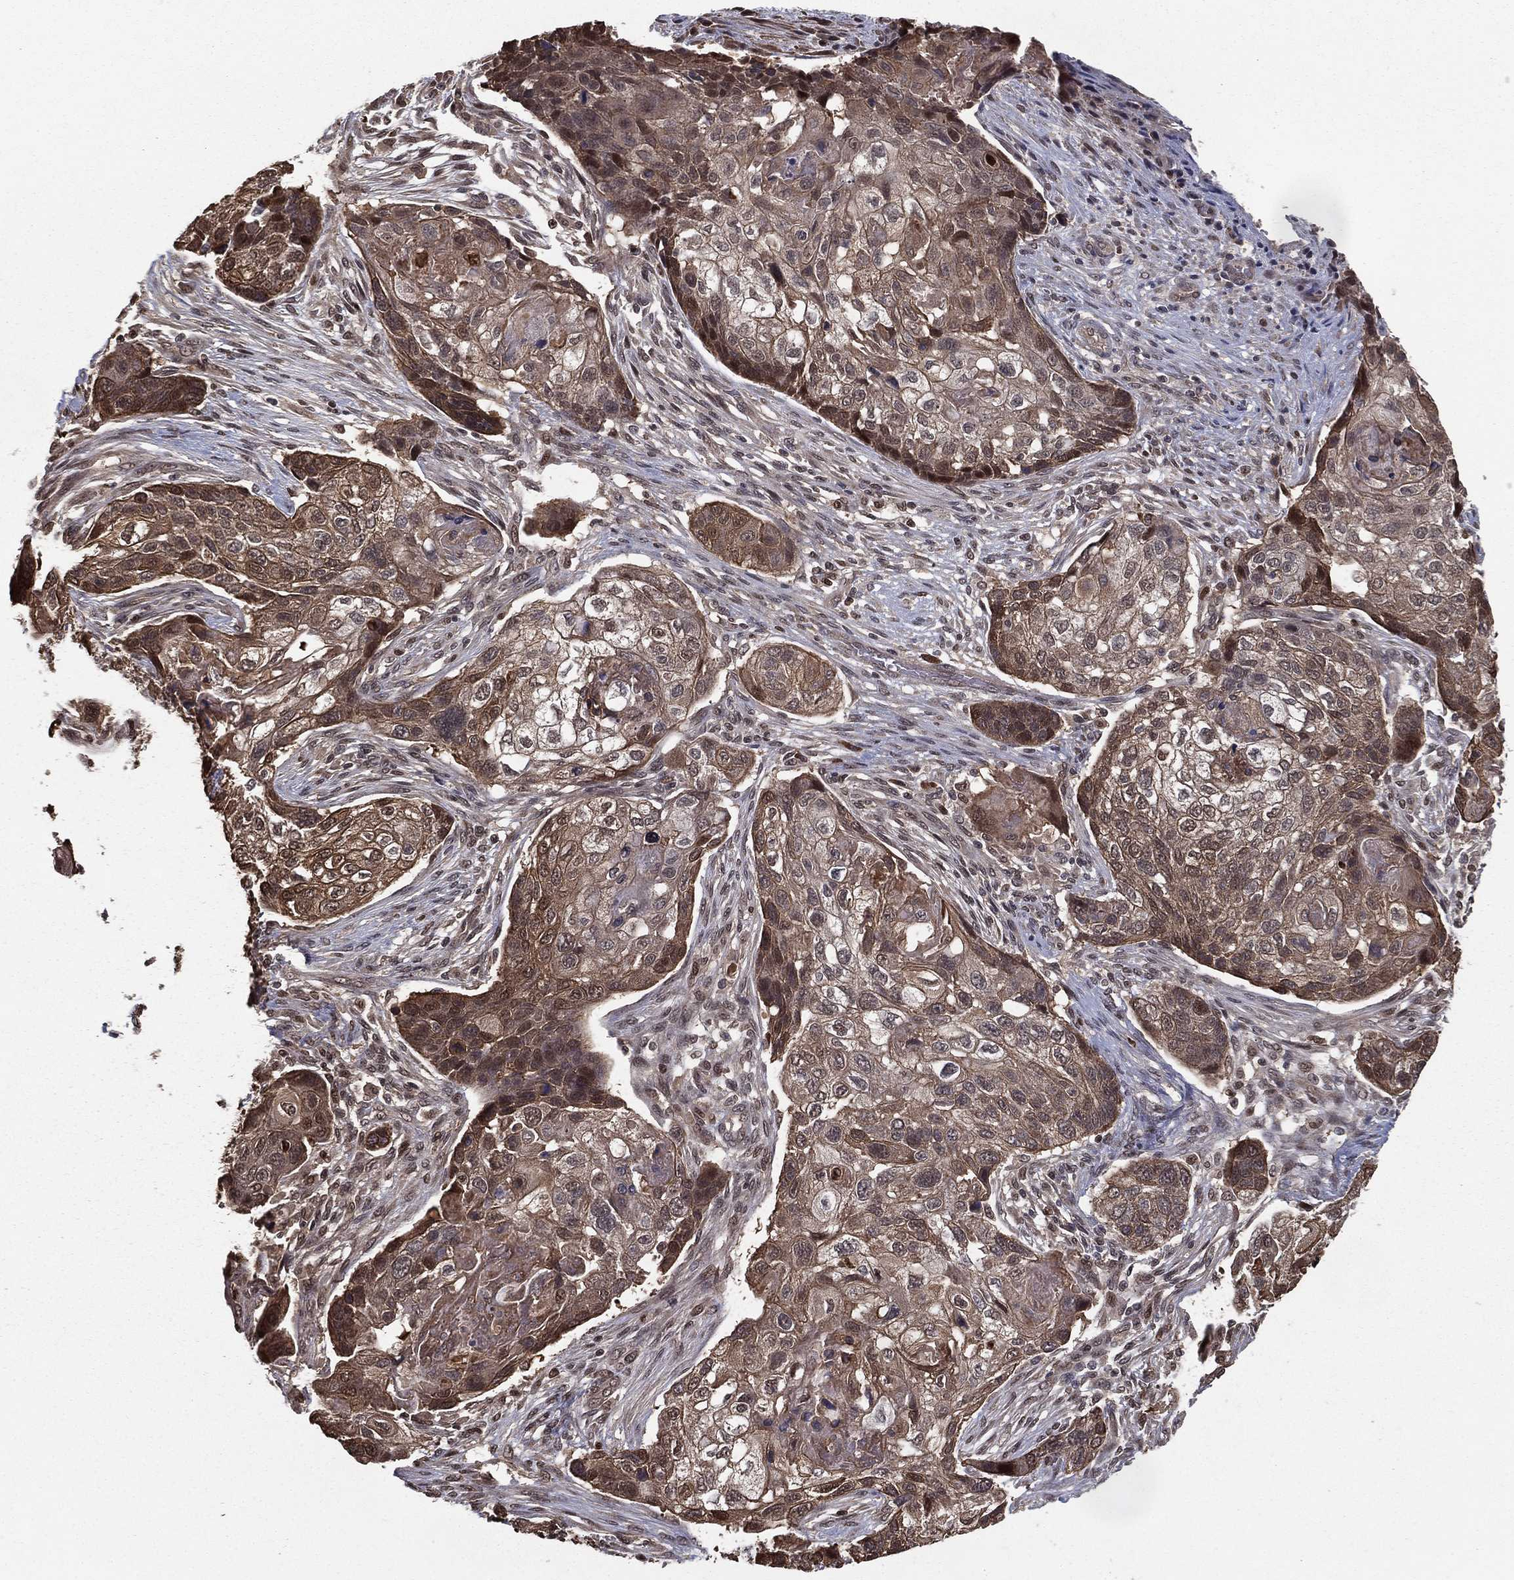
{"staining": {"intensity": "moderate", "quantity": "25%-75%", "location": "cytoplasmic/membranous"}, "tissue": "lung cancer", "cell_type": "Tumor cells", "image_type": "cancer", "snomed": [{"axis": "morphology", "description": "Normal tissue, NOS"}, {"axis": "morphology", "description": "Squamous cell carcinoma, NOS"}, {"axis": "topography", "description": "Bronchus"}, {"axis": "topography", "description": "Lung"}], "caption": "DAB immunohistochemical staining of squamous cell carcinoma (lung) shows moderate cytoplasmic/membranous protein expression in about 25%-75% of tumor cells.", "gene": "SLC6A6", "patient": {"sex": "male", "age": 69}}